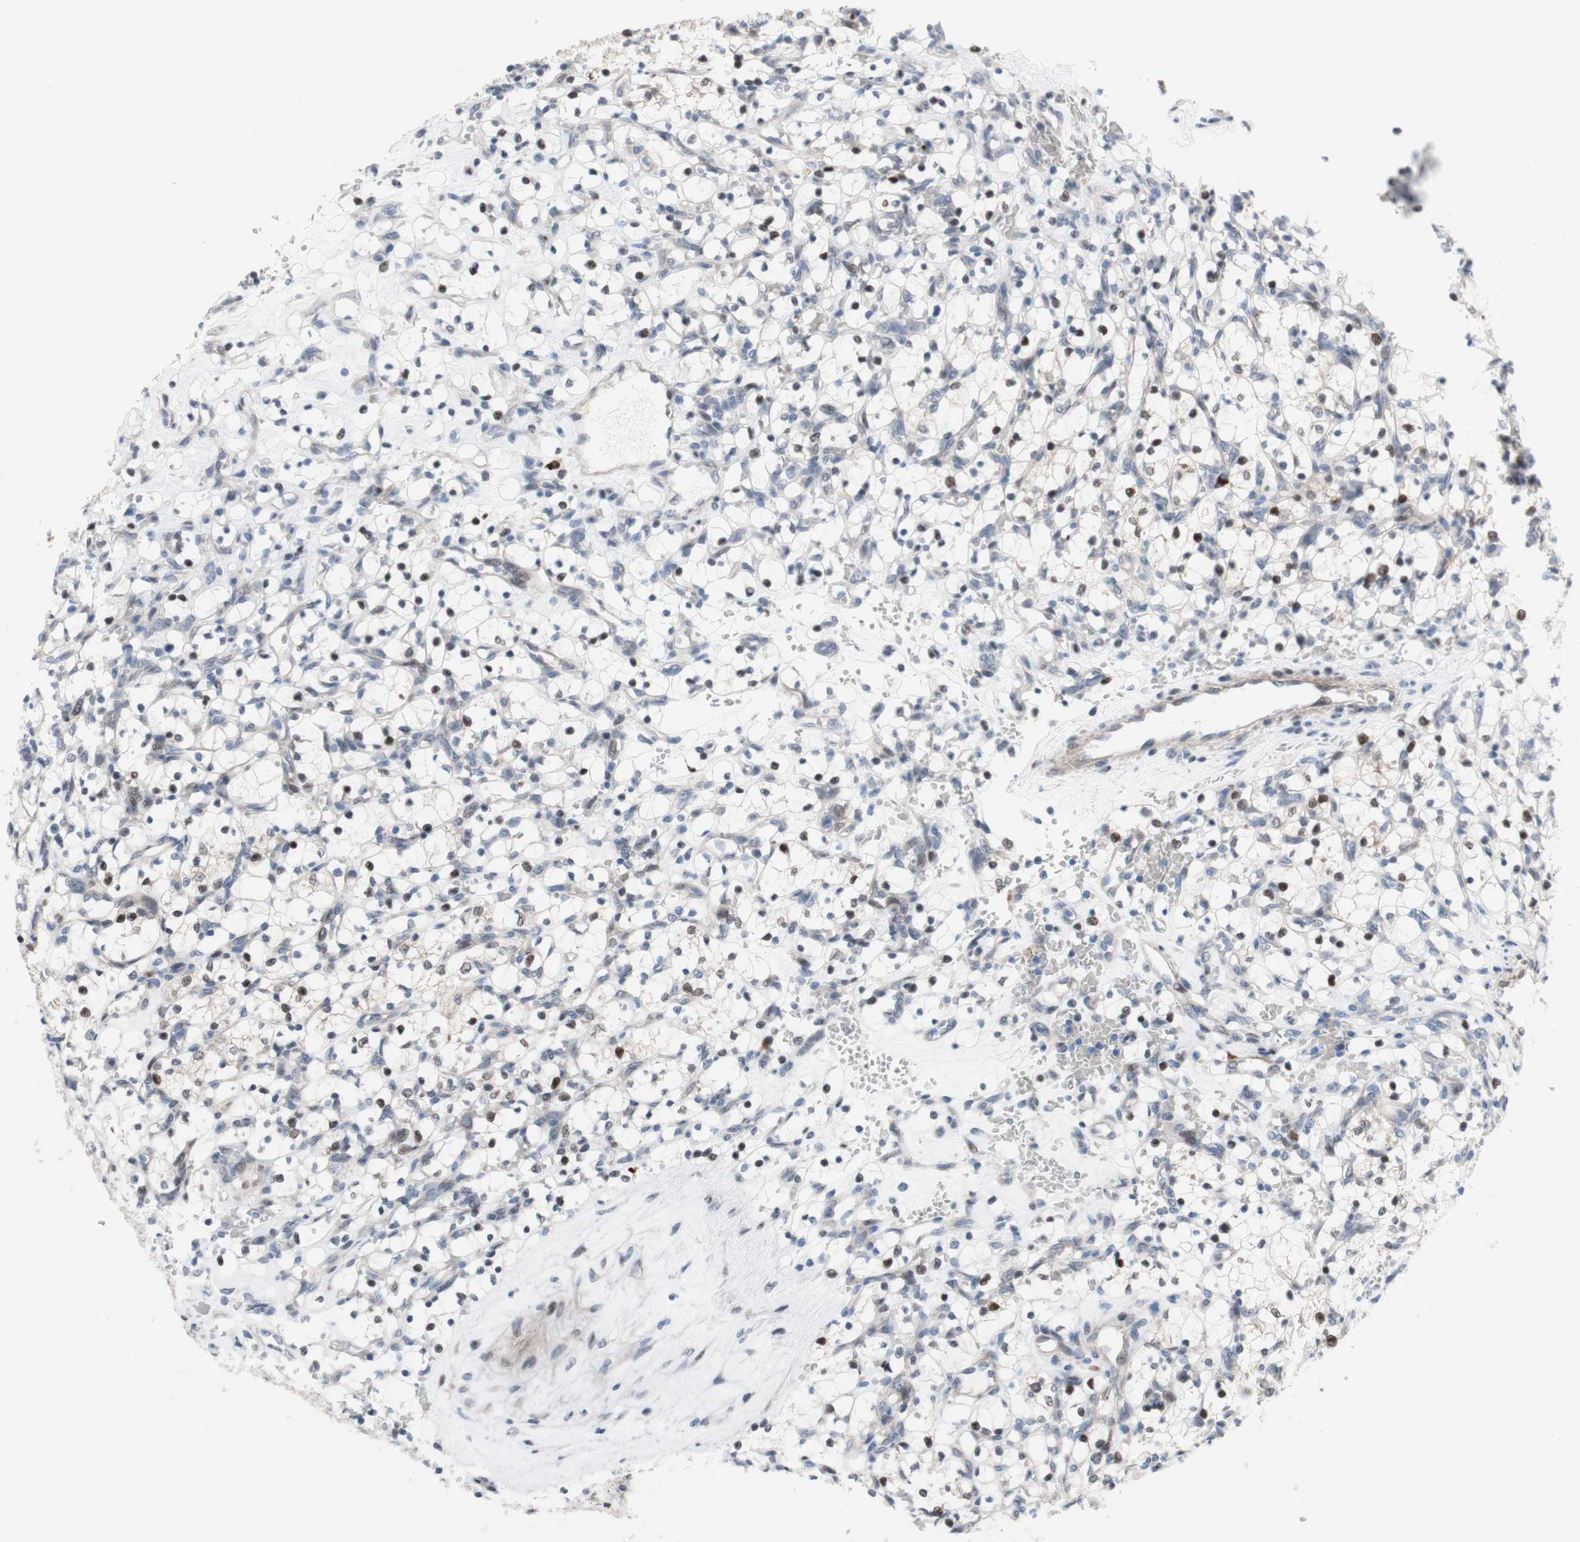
{"staining": {"intensity": "weak", "quantity": "<25%", "location": "nuclear"}, "tissue": "renal cancer", "cell_type": "Tumor cells", "image_type": "cancer", "snomed": [{"axis": "morphology", "description": "Adenocarcinoma, NOS"}, {"axis": "topography", "description": "Kidney"}], "caption": "There is no significant expression in tumor cells of renal cancer.", "gene": "PHTF2", "patient": {"sex": "female", "age": 69}}